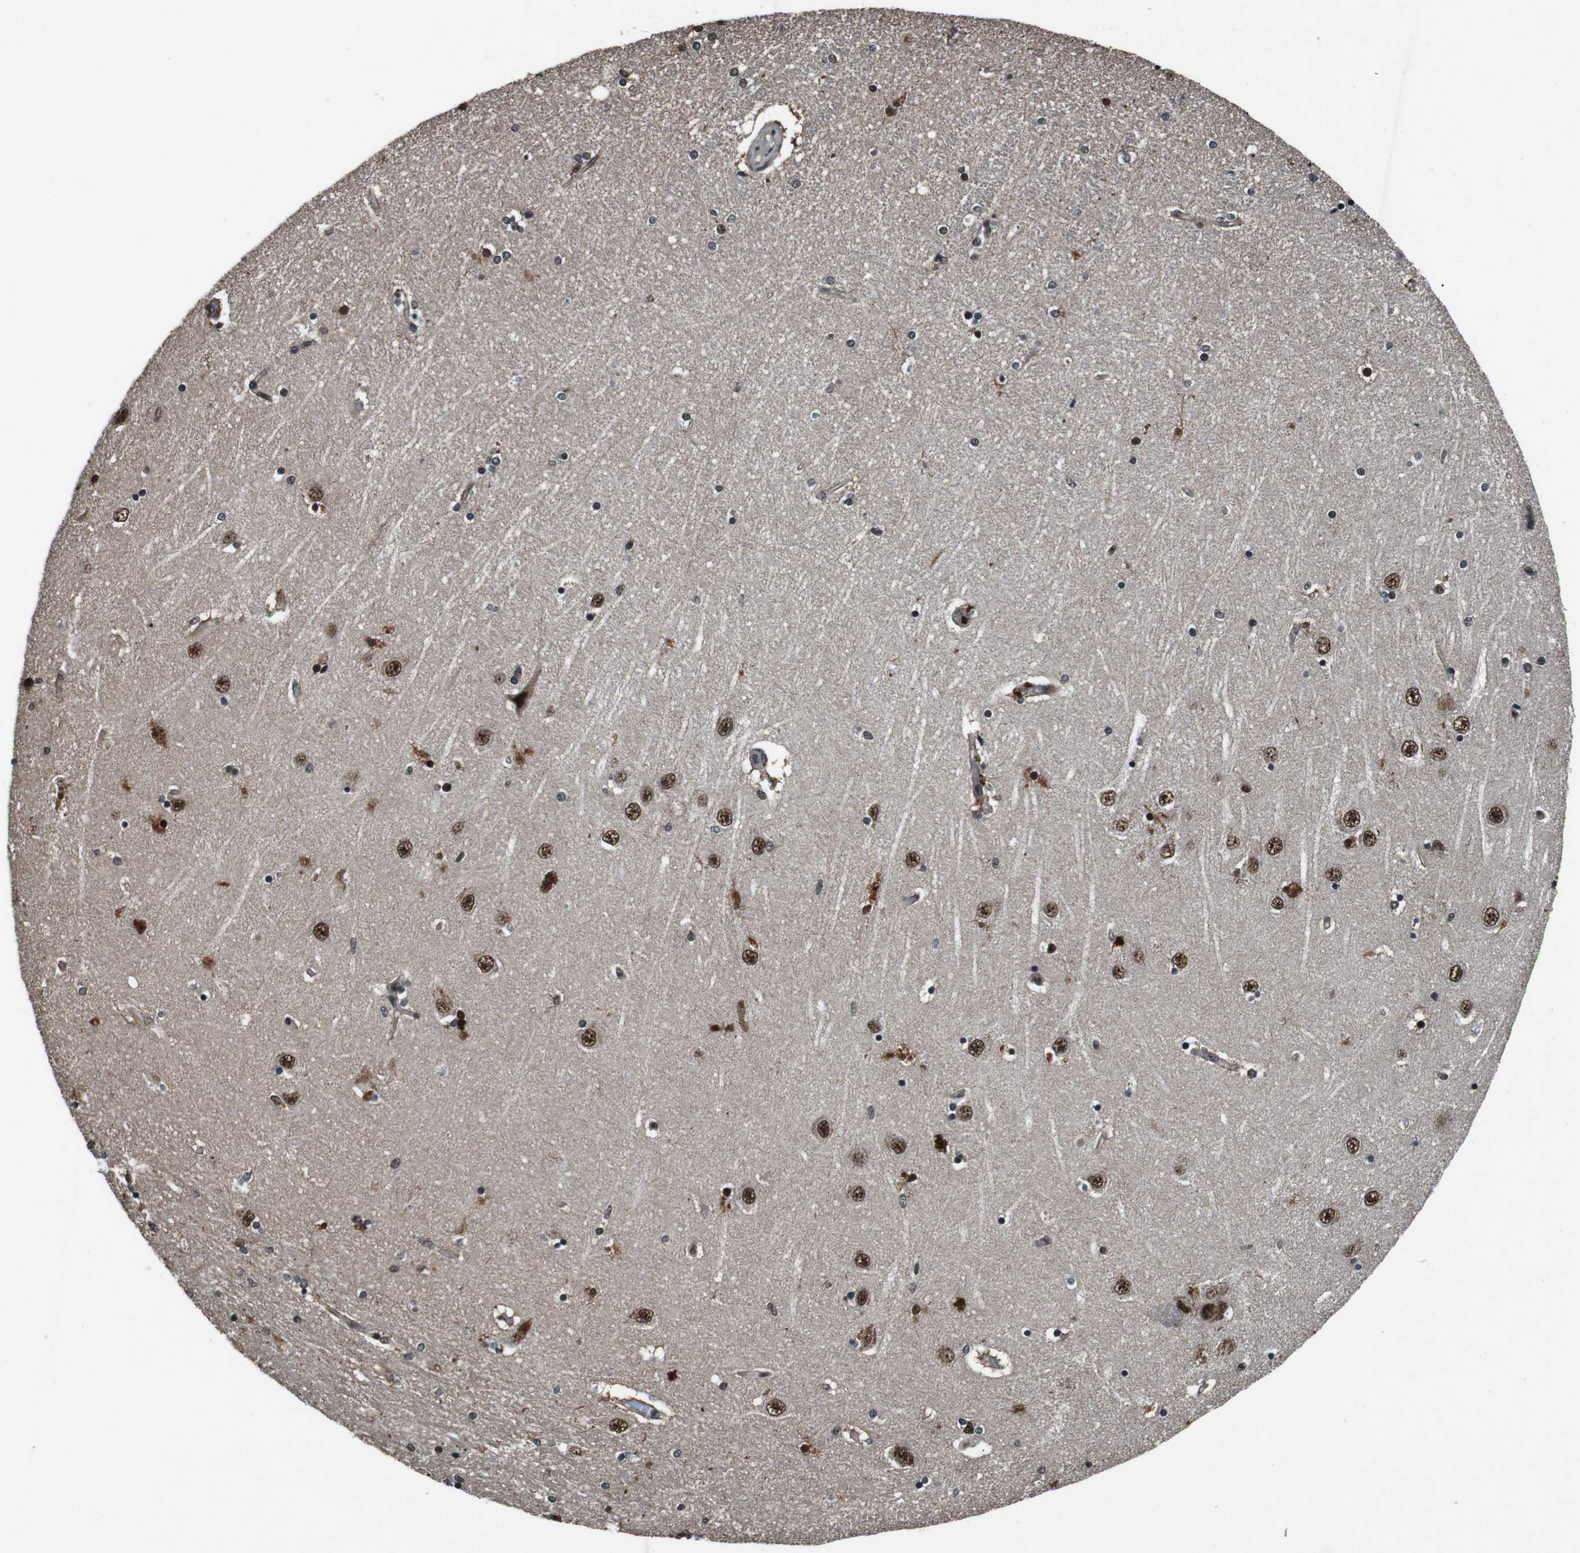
{"staining": {"intensity": "weak", "quantity": "25%-75%", "location": "nuclear"}, "tissue": "hippocampus", "cell_type": "Glial cells", "image_type": "normal", "snomed": [{"axis": "morphology", "description": "Normal tissue, NOS"}, {"axis": "topography", "description": "Hippocampus"}], "caption": "There is low levels of weak nuclear positivity in glial cells of normal hippocampus, as demonstrated by immunohistochemical staining (brown color).", "gene": "NR4A2", "patient": {"sex": "female", "age": 54}}